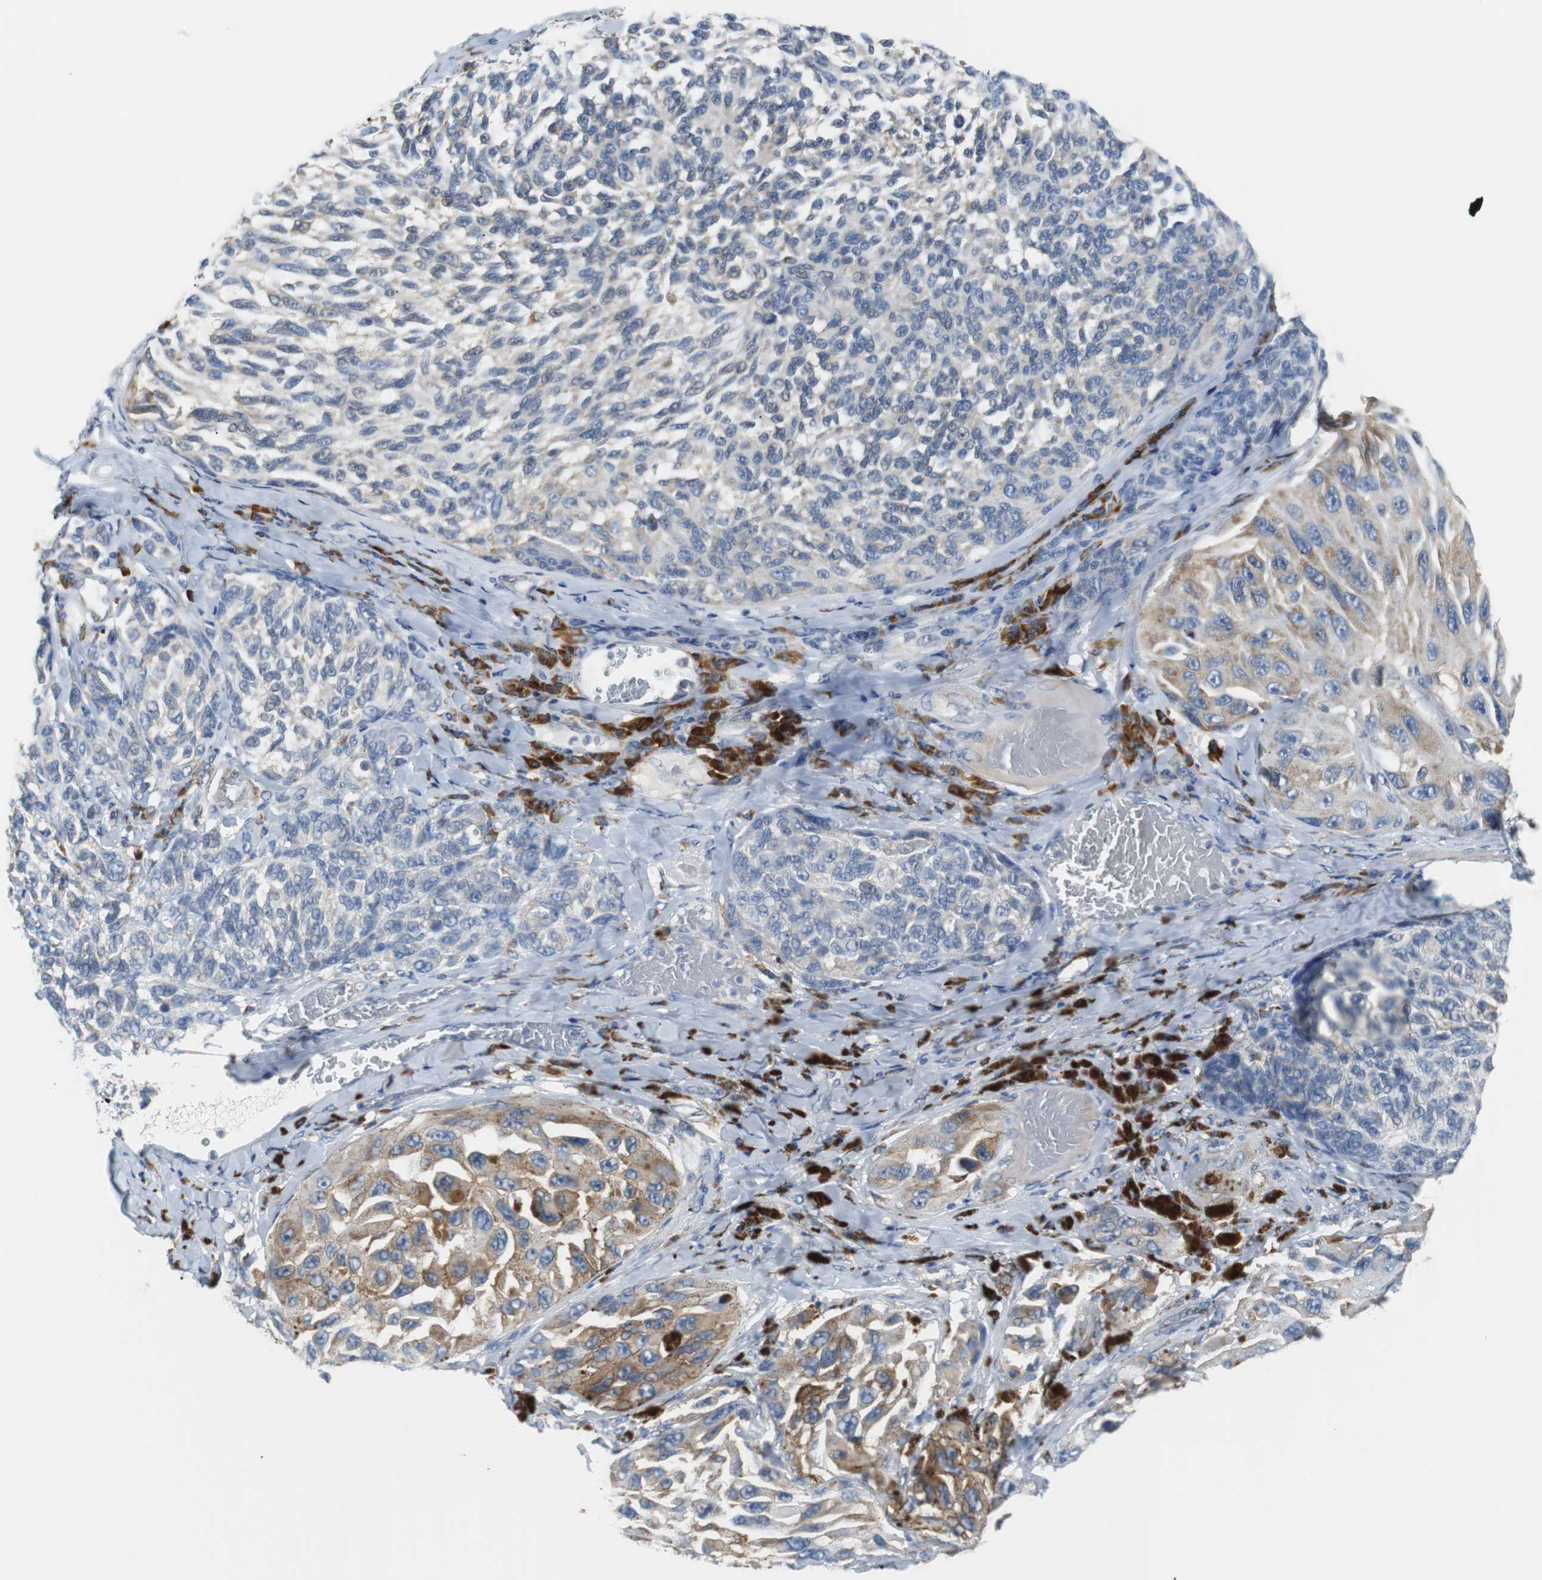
{"staining": {"intensity": "weak", "quantity": "25%-75%", "location": "cytoplasmic/membranous"}, "tissue": "melanoma", "cell_type": "Tumor cells", "image_type": "cancer", "snomed": [{"axis": "morphology", "description": "Malignant melanoma, NOS"}, {"axis": "topography", "description": "Skin"}], "caption": "Tumor cells display low levels of weak cytoplasmic/membranous expression in about 25%-75% of cells in melanoma.", "gene": "PDIA4", "patient": {"sex": "female", "age": 73}}